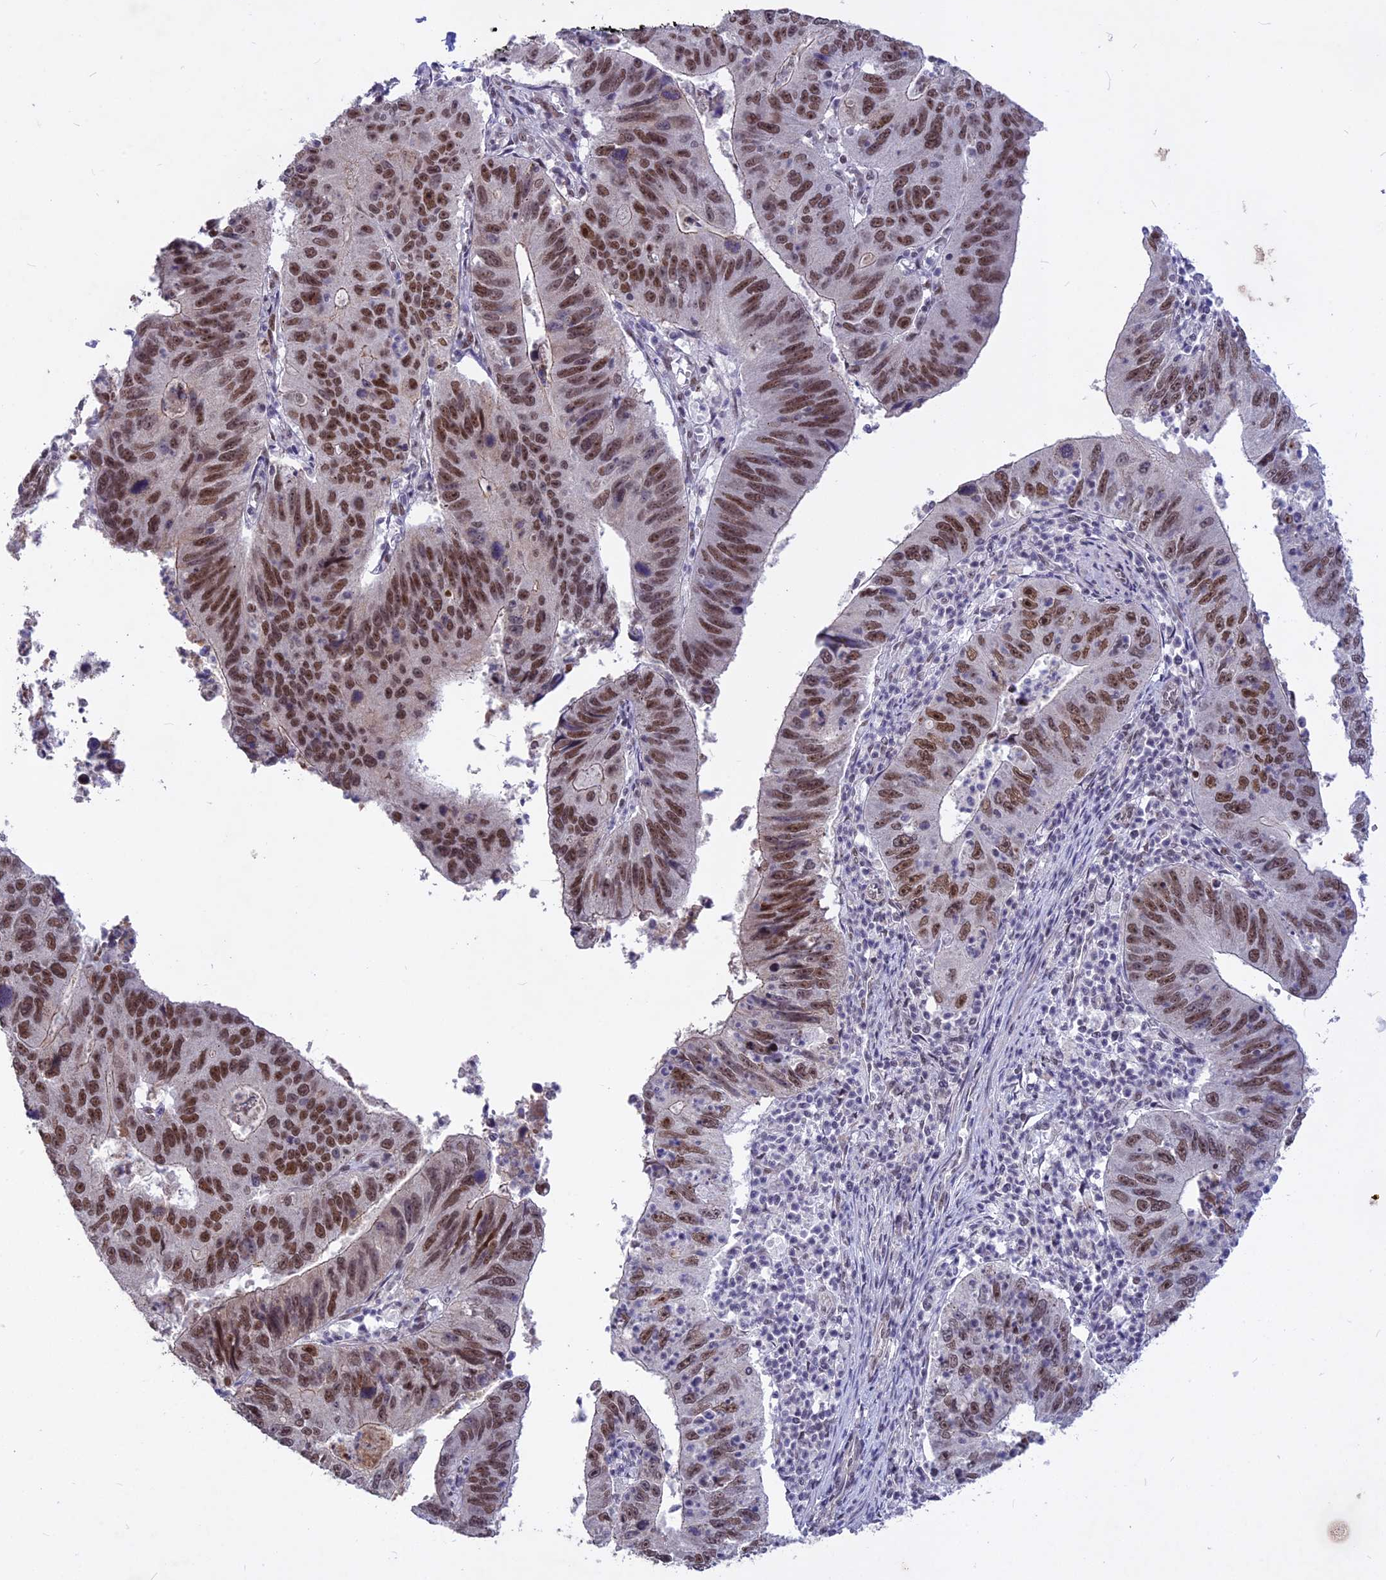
{"staining": {"intensity": "moderate", "quantity": ">75%", "location": "nuclear"}, "tissue": "stomach cancer", "cell_type": "Tumor cells", "image_type": "cancer", "snomed": [{"axis": "morphology", "description": "Adenocarcinoma, NOS"}, {"axis": "topography", "description": "Stomach"}], "caption": "Immunohistochemical staining of stomach cancer demonstrates medium levels of moderate nuclear staining in approximately >75% of tumor cells.", "gene": "DIS3", "patient": {"sex": "male", "age": 59}}